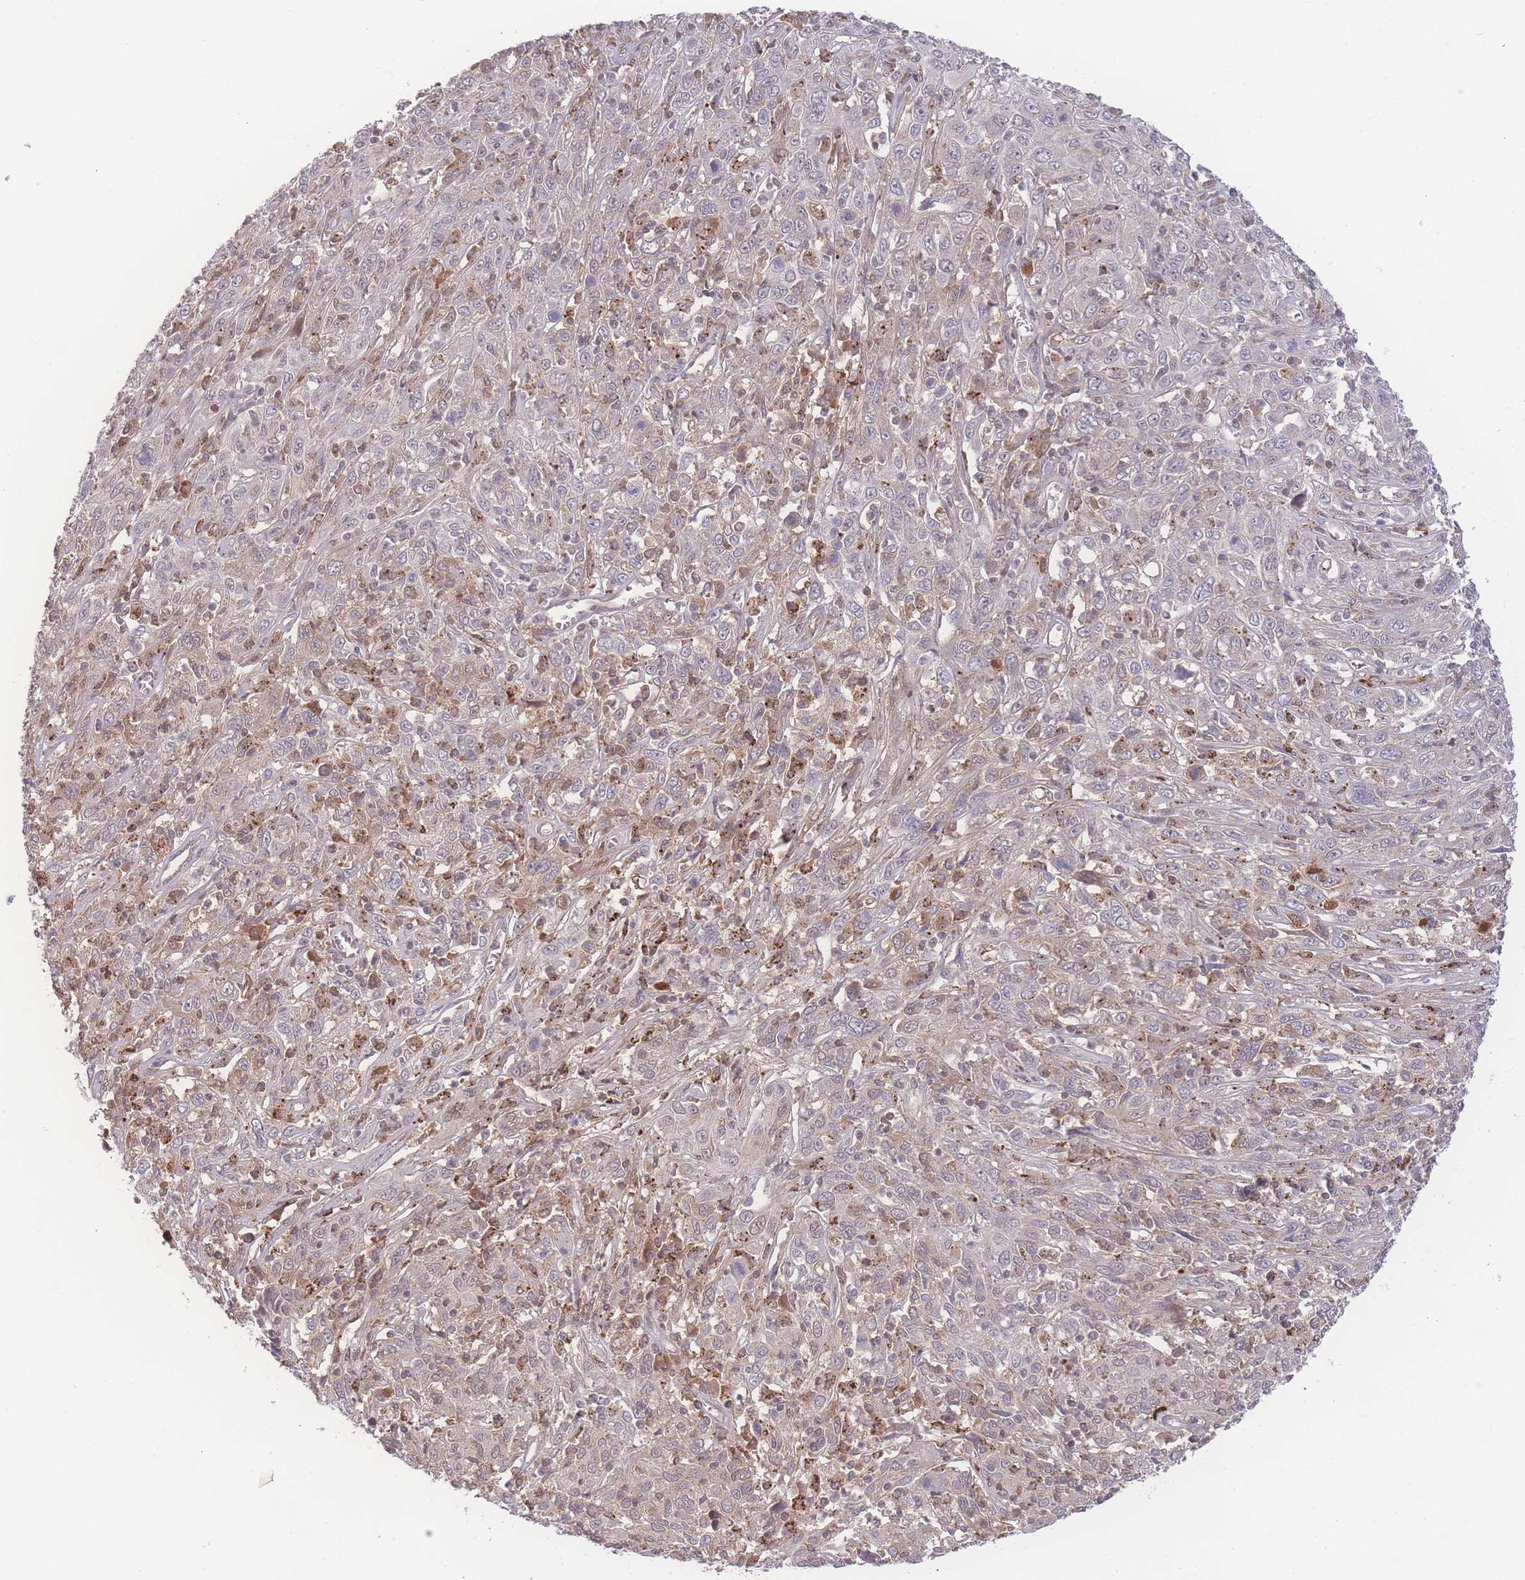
{"staining": {"intensity": "negative", "quantity": "none", "location": "none"}, "tissue": "cervical cancer", "cell_type": "Tumor cells", "image_type": "cancer", "snomed": [{"axis": "morphology", "description": "Squamous cell carcinoma, NOS"}, {"axis": "topography", "description": "Cervix"}], "caption": "This is an immunohistochemistry photomicrograph of human squamous cell carcinoma (cervical). There is no positivity in tumor cells.", "gene": "RAVER1", "patient": {"sex": "female", "age": 46}}